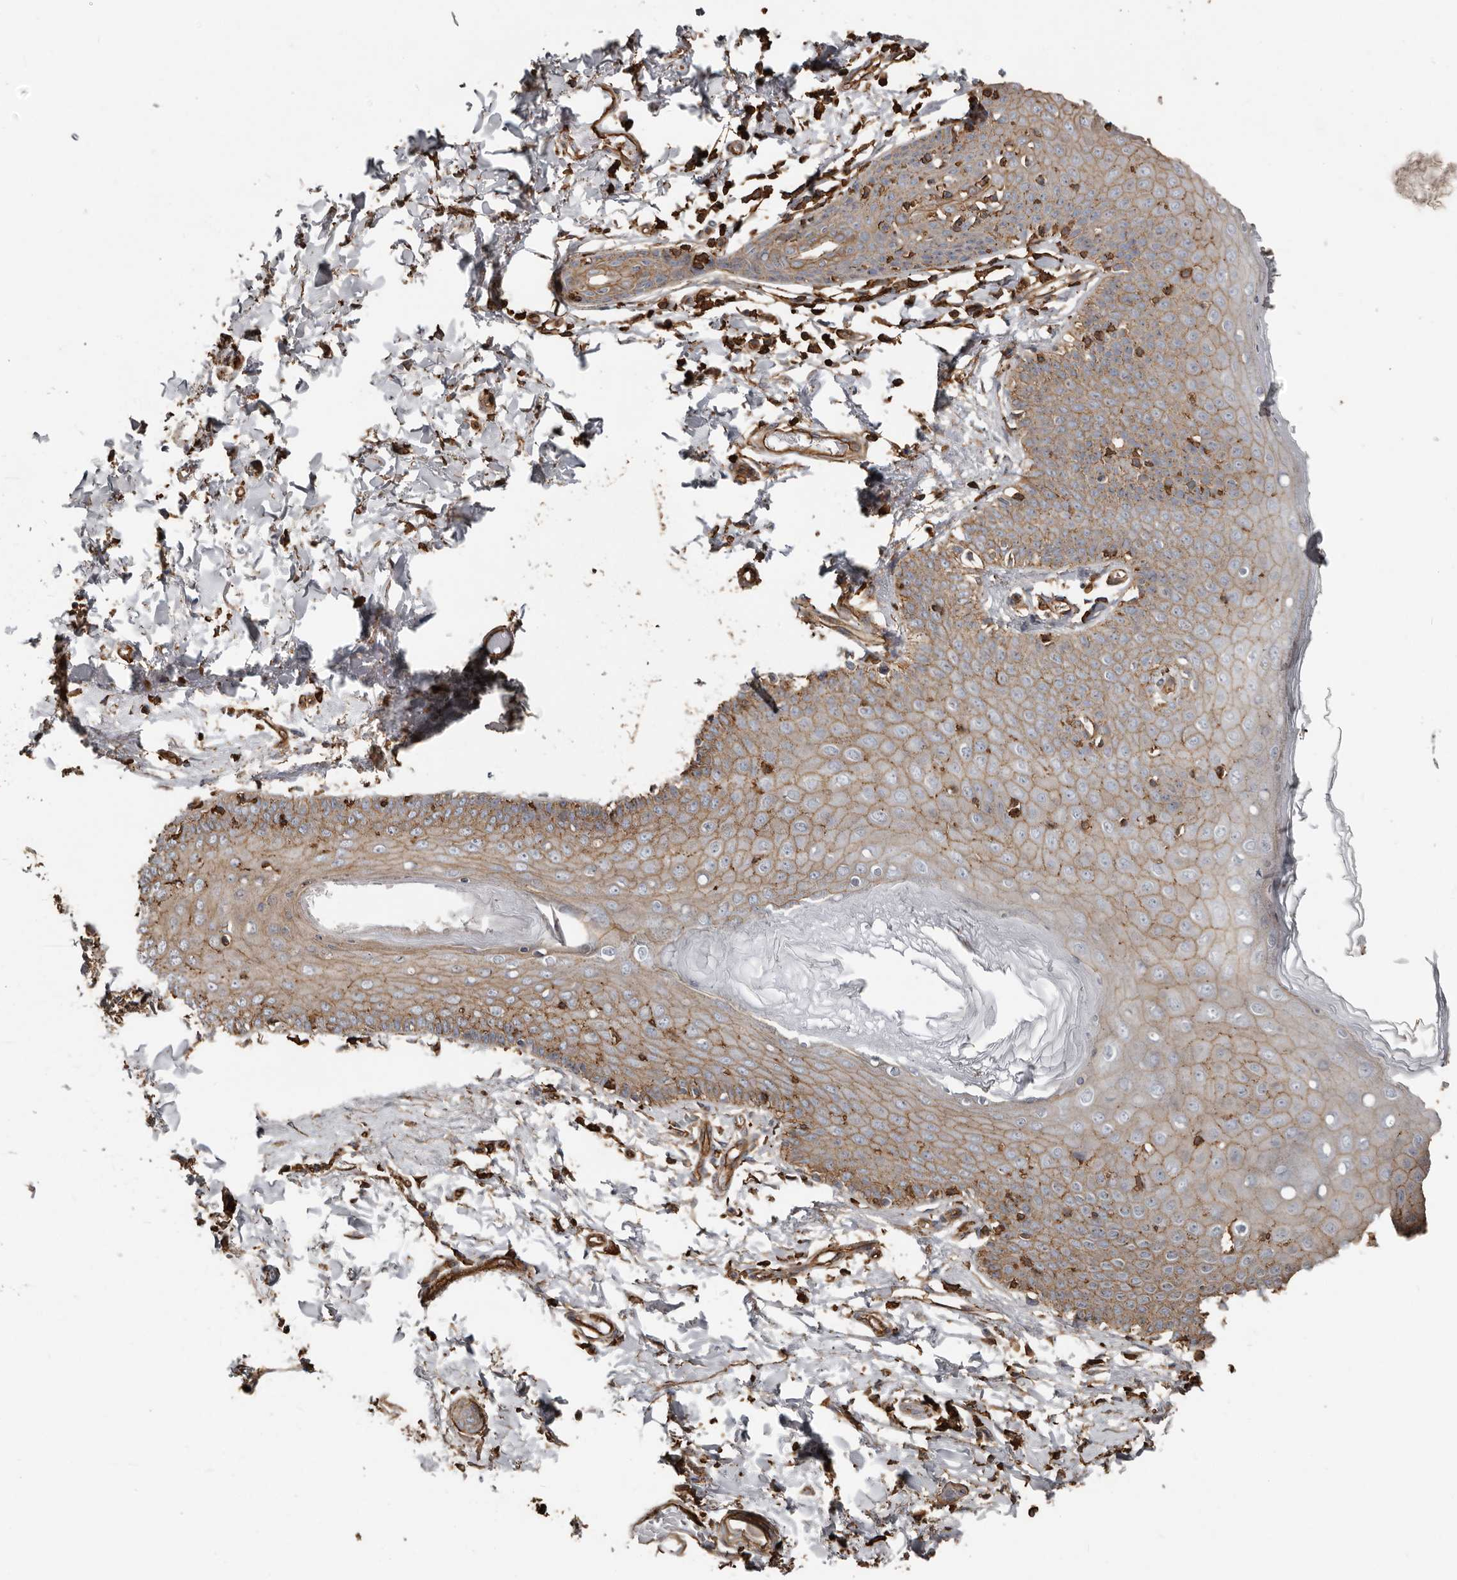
{"staining": {"intensity": "moderate", "quantity": "25%-75%", "location": "cytoplasmic/membranous"}, "tissue": "skin", "cell_type": "Epidermal cells", "image_type": "normal", "snomed": [{"axis": "morphology", "description": "Normal tissue, NOS"}, {"axis": "topography", "description": "Vulva"}], "caption": "Immunohistochemistry (IHC) (DAB) staining of unremarkable skin displays moderate cytoplasmic/membranous protein staining in about 25%-75% of epidermal cells. The protein of interest is stained brown, and the nuclei are stained in blue (DAB (3,3'-diaminobenzidine) IHC with brightfield microscopy, high magnification).", "gene": "DENND6B", "patient": {"sex": "female", "age": 66}}